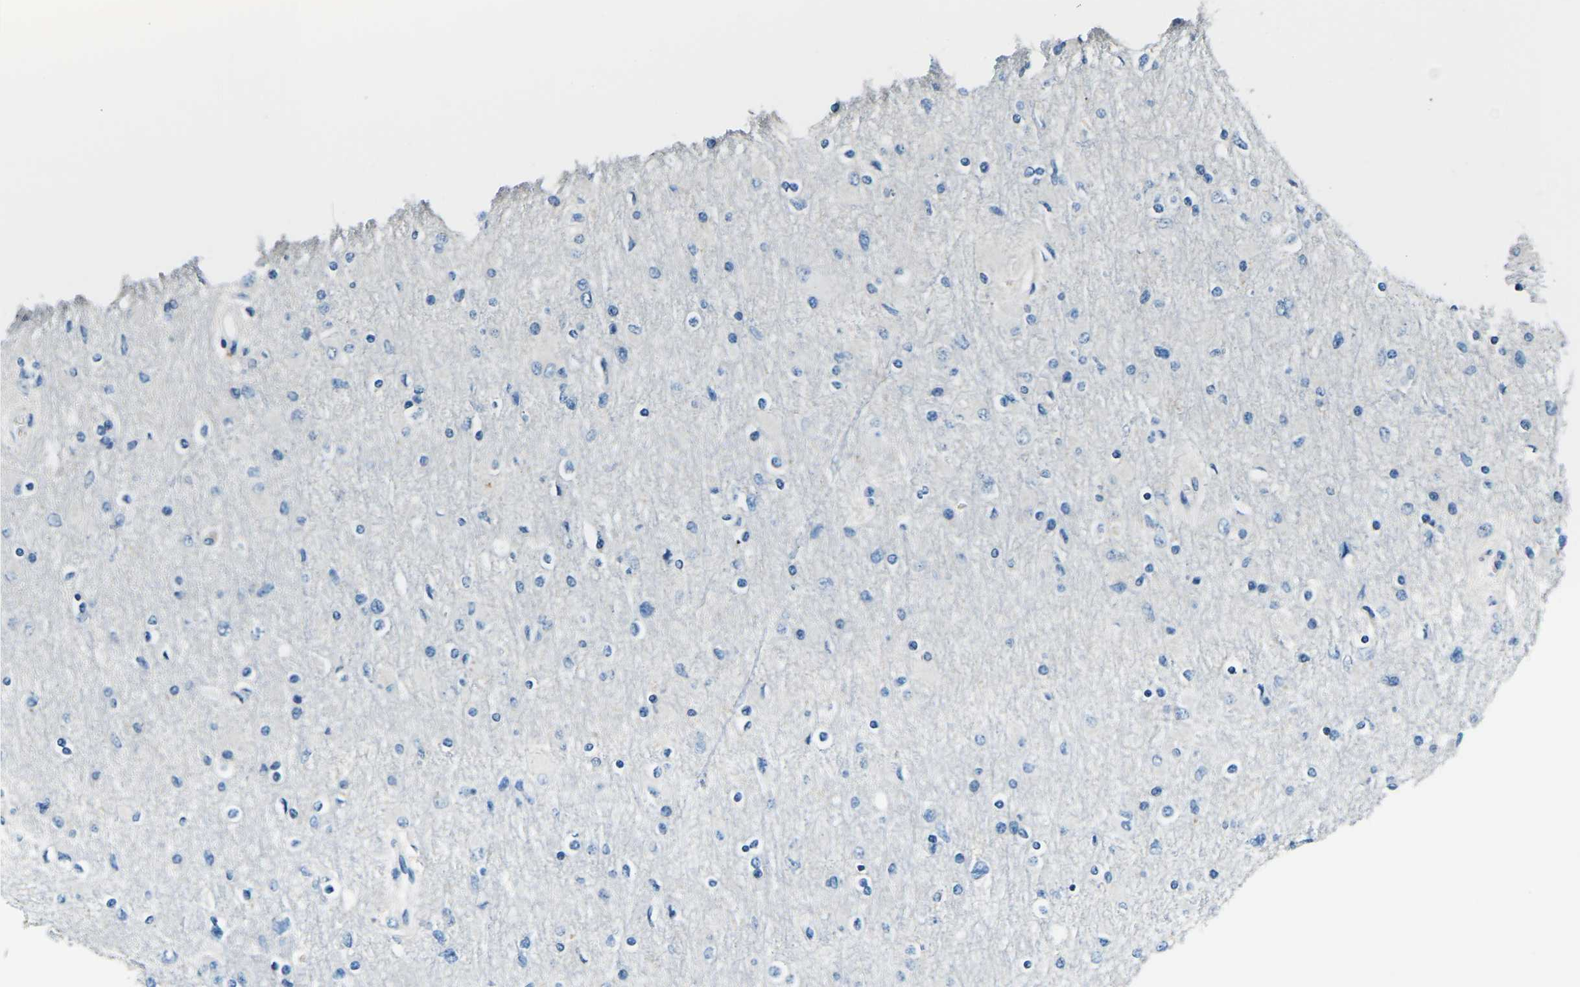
{"staining": {"intensity": "negative", "quantity": "none", "location": "none"}, "tissue": "glioma", "cell_type": "Tumor cells", "image_type": "cancer", "snomed": [{"axis": "morphology", "description": "Glioma, malignant, High grade"}, {"axis": "topography", "description": "Cerebral cortex"}], "caption": "This photomicrograph is of malignant glioma (high-grade) stained with immunohistochemistry to label a protein in brown with the nuclei are counter-stained blue. There is no expression in tumor cells.", "gene": "CD1D", "patient": {"sex": "female", "age": 36}}